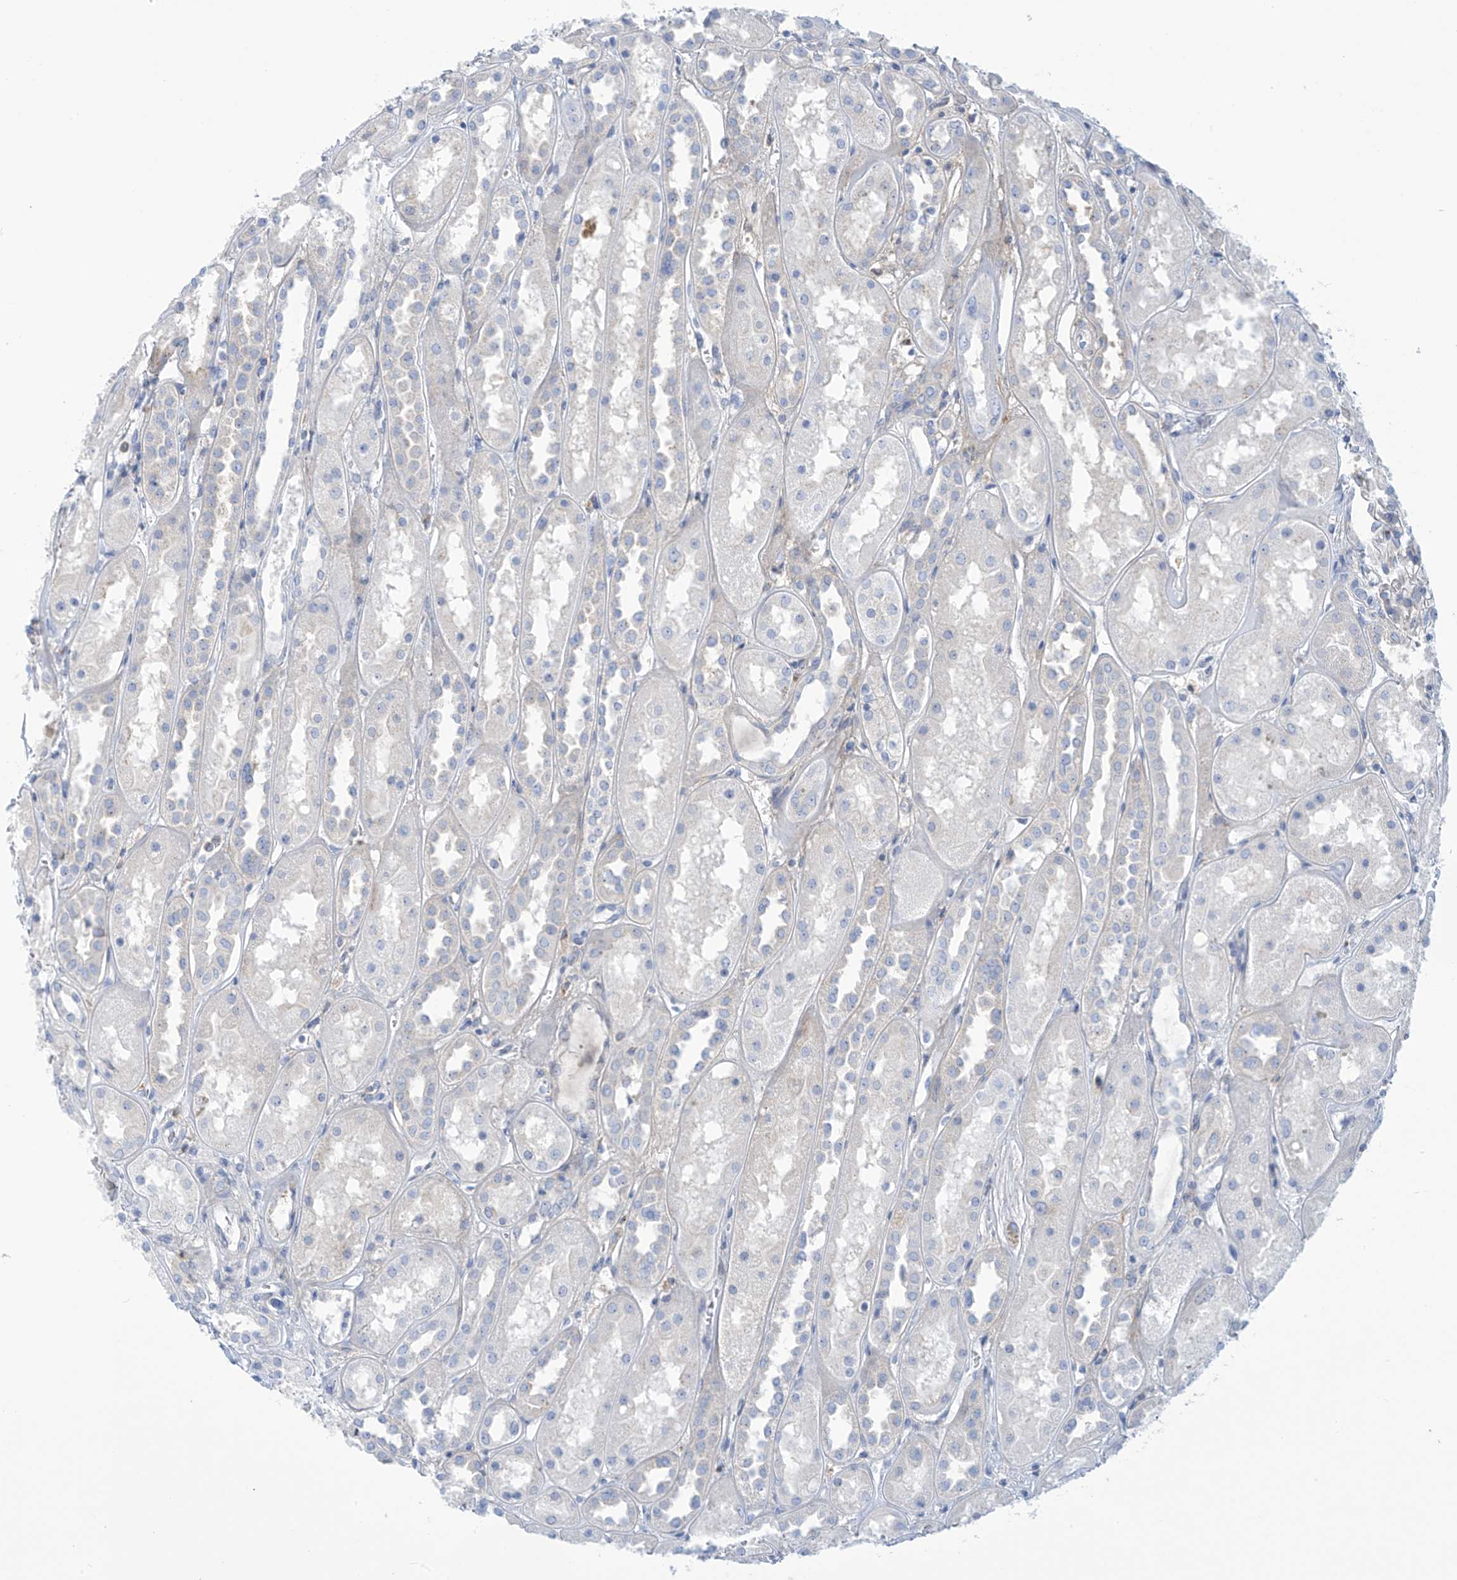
{"staining": {"intensity": "negative", "quantity": "none", "location": "none"}, "tissue": "kidney", "cell_type": "Cells in glomeruli", "image_type": "normal", "snomed": [{"axis": "morphology", "description": "Normal tissue, NOS"}, {"axis": "topography", "description": "Kidney"}], "caption": "Kidney was stained to show a protein in brown. There is no significant positivity in cells in glomeruli. (DAB (3,3'-diaminobenzidine) immunohistochemistry (IHC) visualized using brightfield microscopy, high magnification).", "gene": "FABP2", "patient": {"sex": "male", "age": 70}}